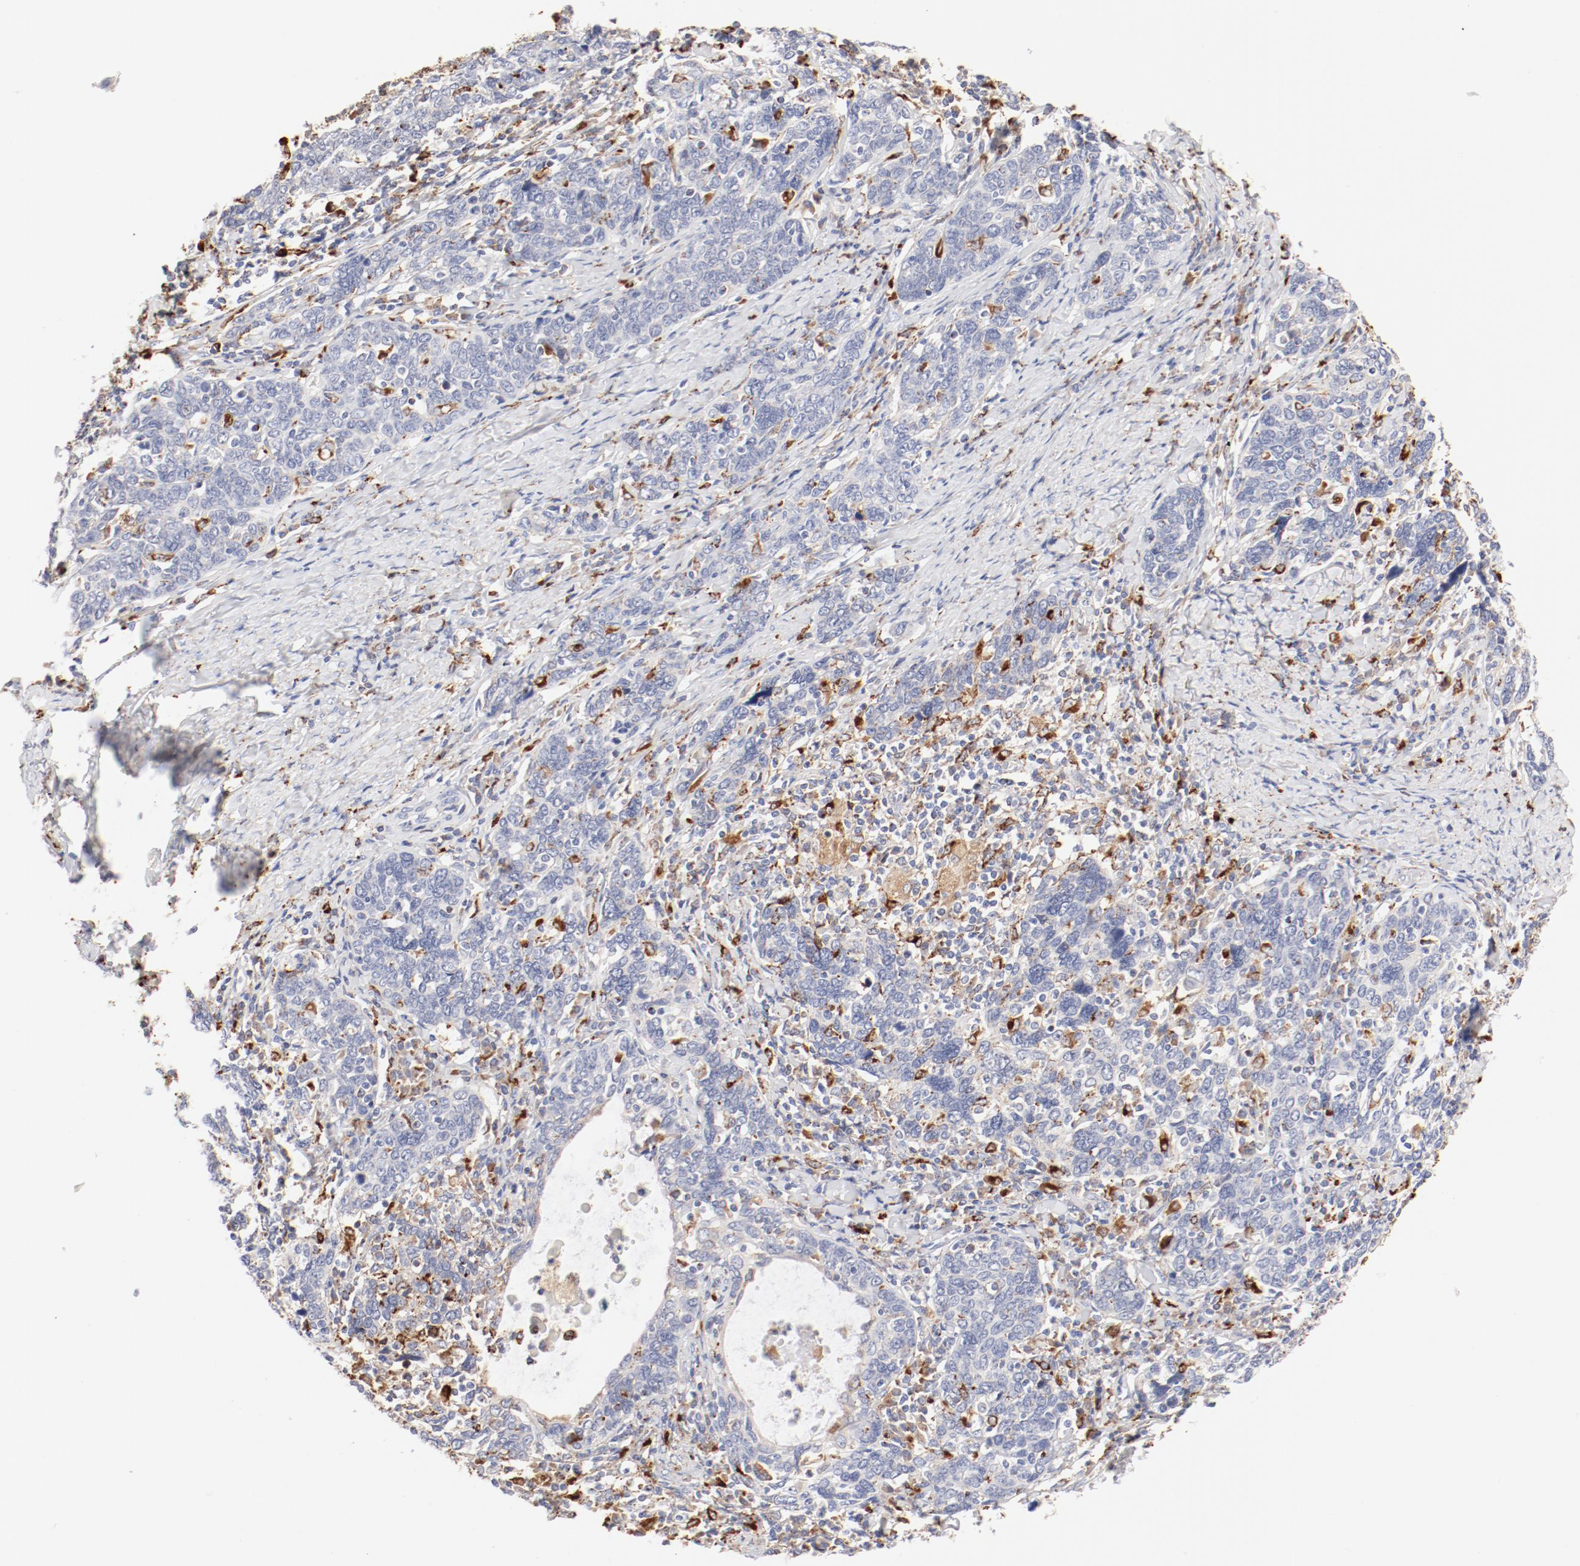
{"staining": {"intensity": "negative", "quantity": "none", "location": "none"}, "tissue": "cervical cancer", "cell_type": "Tumor cells", "image_type": "cancer", "snomed": [{"axis": "morphology", "description": "Squamous cell carcinoma, NOS"}, {"axis": "topography", "description": "Cervix"}], "caption": "Tumor cells are negative for brown protein staining in squamous cell carcinoma (cervical). (Immunohistochemistry (ihc), brightfield microscopy, high magnification).", "gene": "CTSH", "patient": {"sex": "female", "age": 41}}